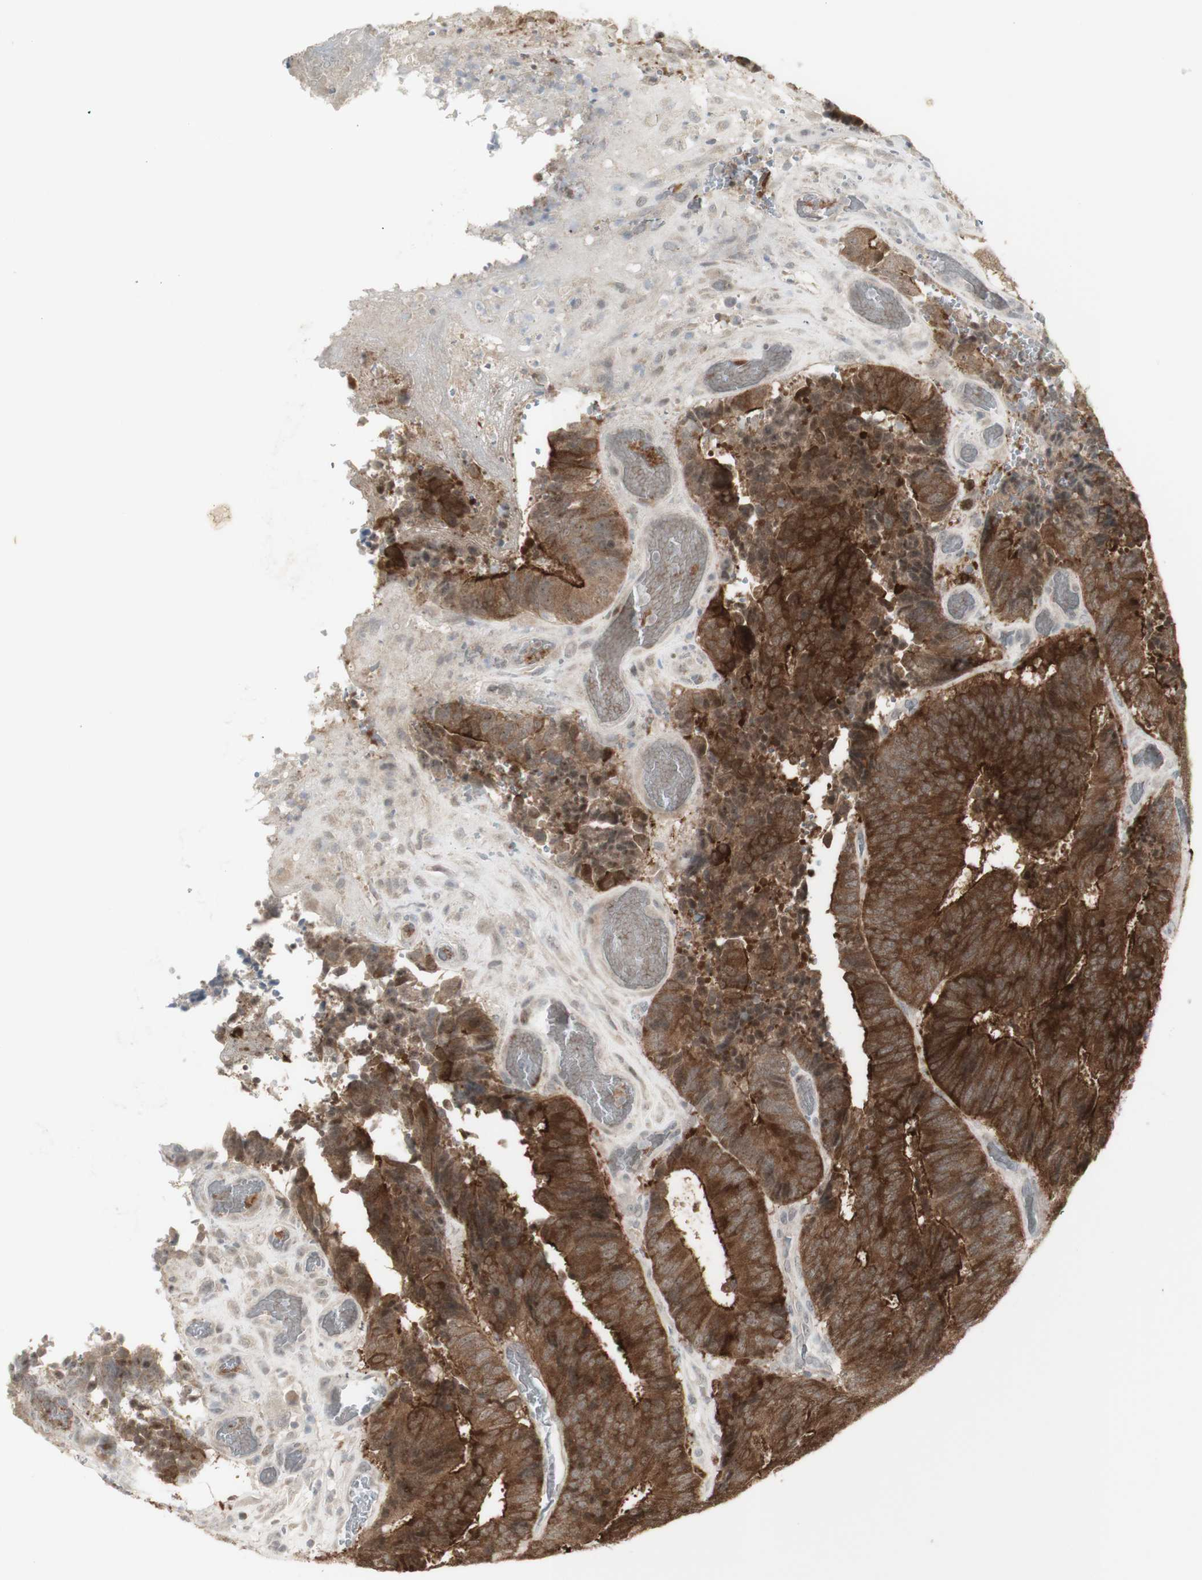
{"staining": {"intensity": "strong", "quantity": ">75%", "location": "cytoplasmic/membranous"}, "tissue": "colorectal cancer", "cell_type": "Tumor cells", "image_type": "cancer", "snomed": [{"axis": "morphology", "description": "Adenocarcinoma, NOS"}, {"axis": "topography", "description": "Rectum"}], "caption": "A brown stain labels strong cytoplasmic/membranous positivity of a protein in human colorectal cancer (adenocarcinoma) tumor cells.", "gene": "C1orf116", "patient": {"sex": "male", "age": 72}}